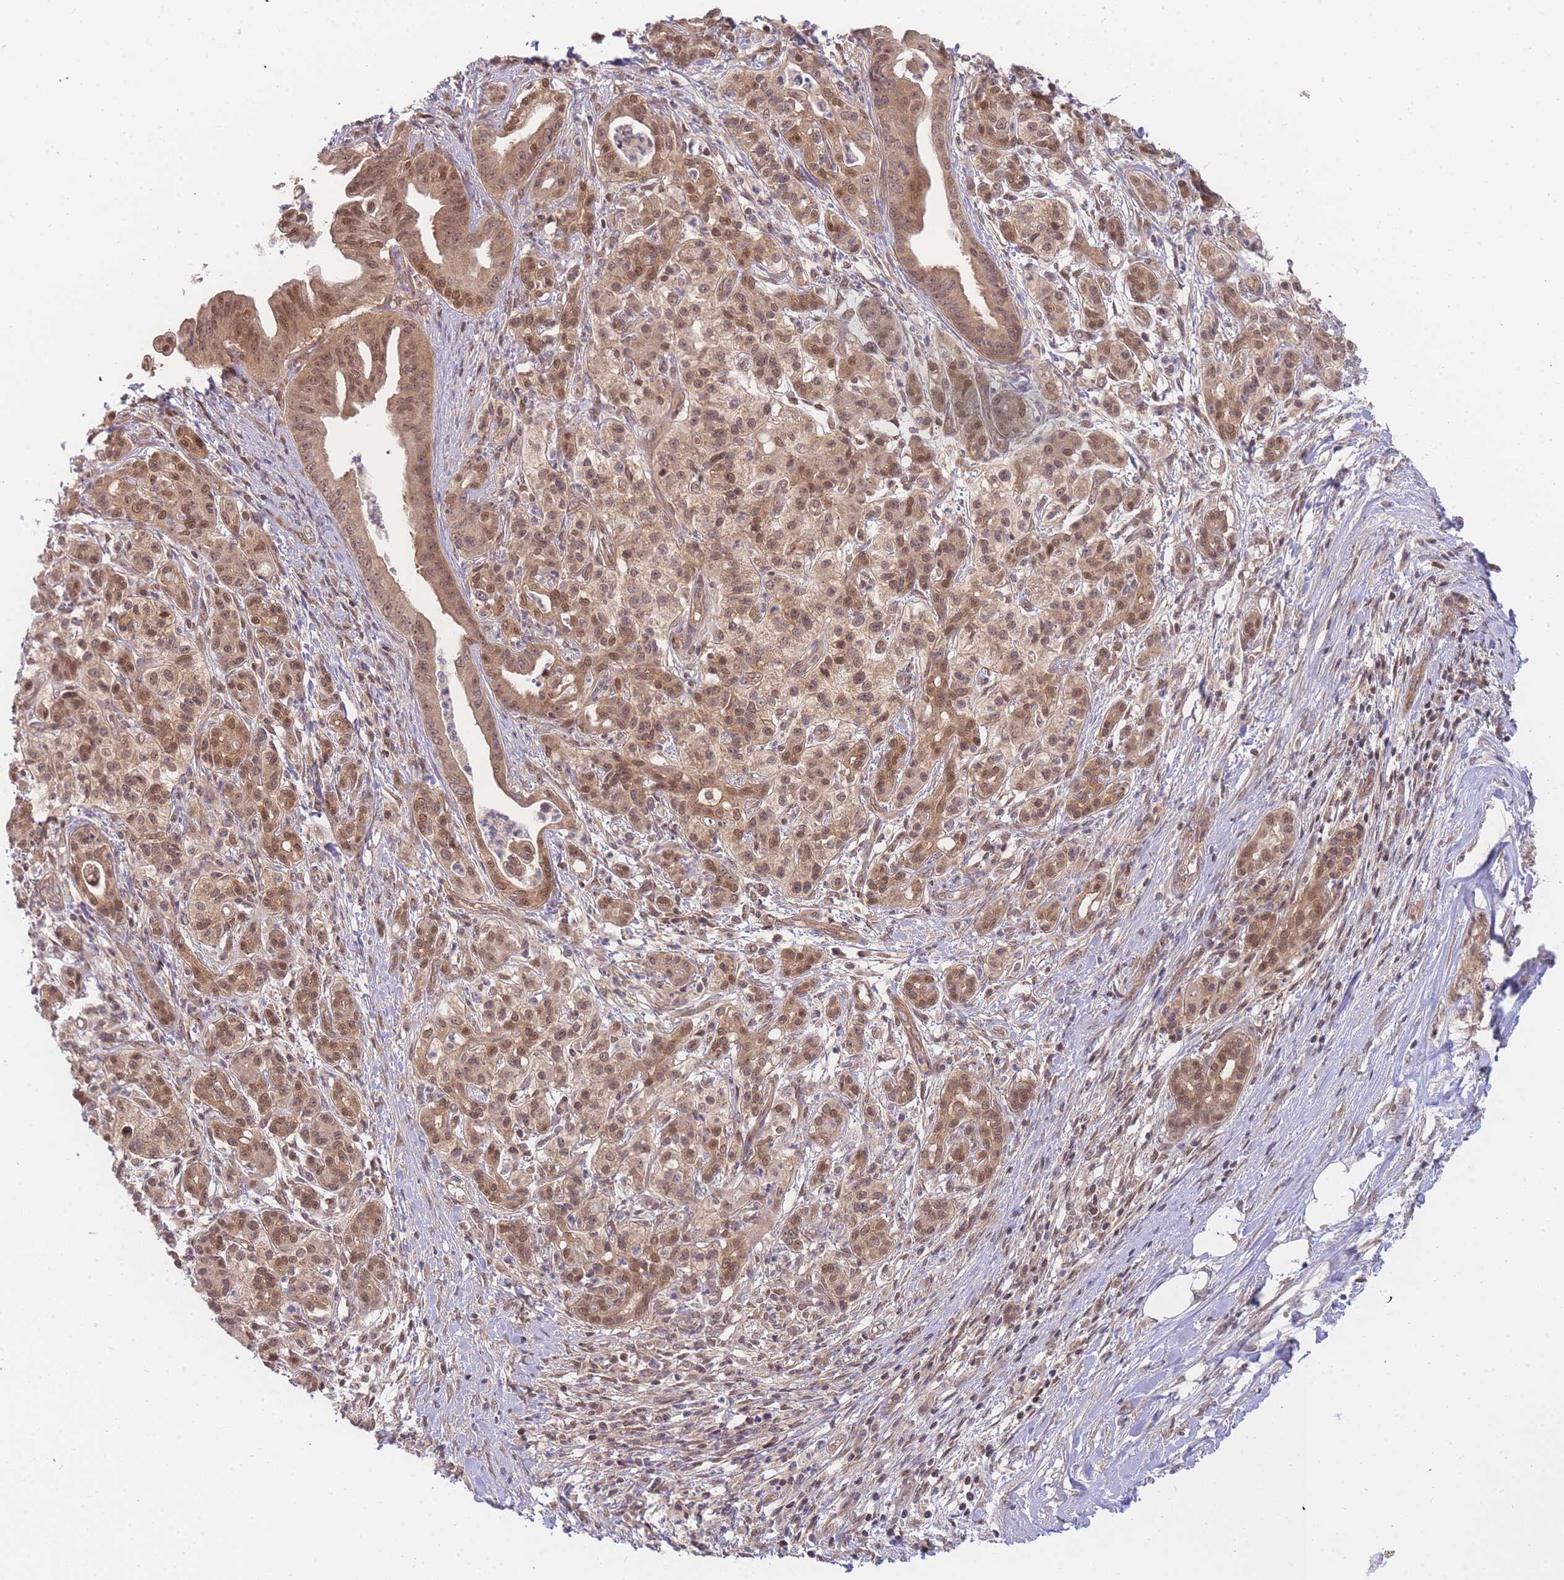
{"staining": {"intensity": "moderate", "quantity": ">75%", "location": "cytoplasmic/membranous,nuclear"}, "tissue": "pancreatic cancer", "cell_type": "Tumor cells", "image_type": "cancer", "snomed": [{"axis": "morphology", "description": "Adenocarcinoma, NOS"}, {"axis": "topography", "description": "Pancreas"}], "caption": "A histopathology image of pancreatic cancer (adenocarcinoma) stained for a protein displays moderate cytoplasmic/membranous and nuclear brown staining in tumor cells.", "gene": "KIAA1191", "patient": {"sex": "male", "age": 58}}